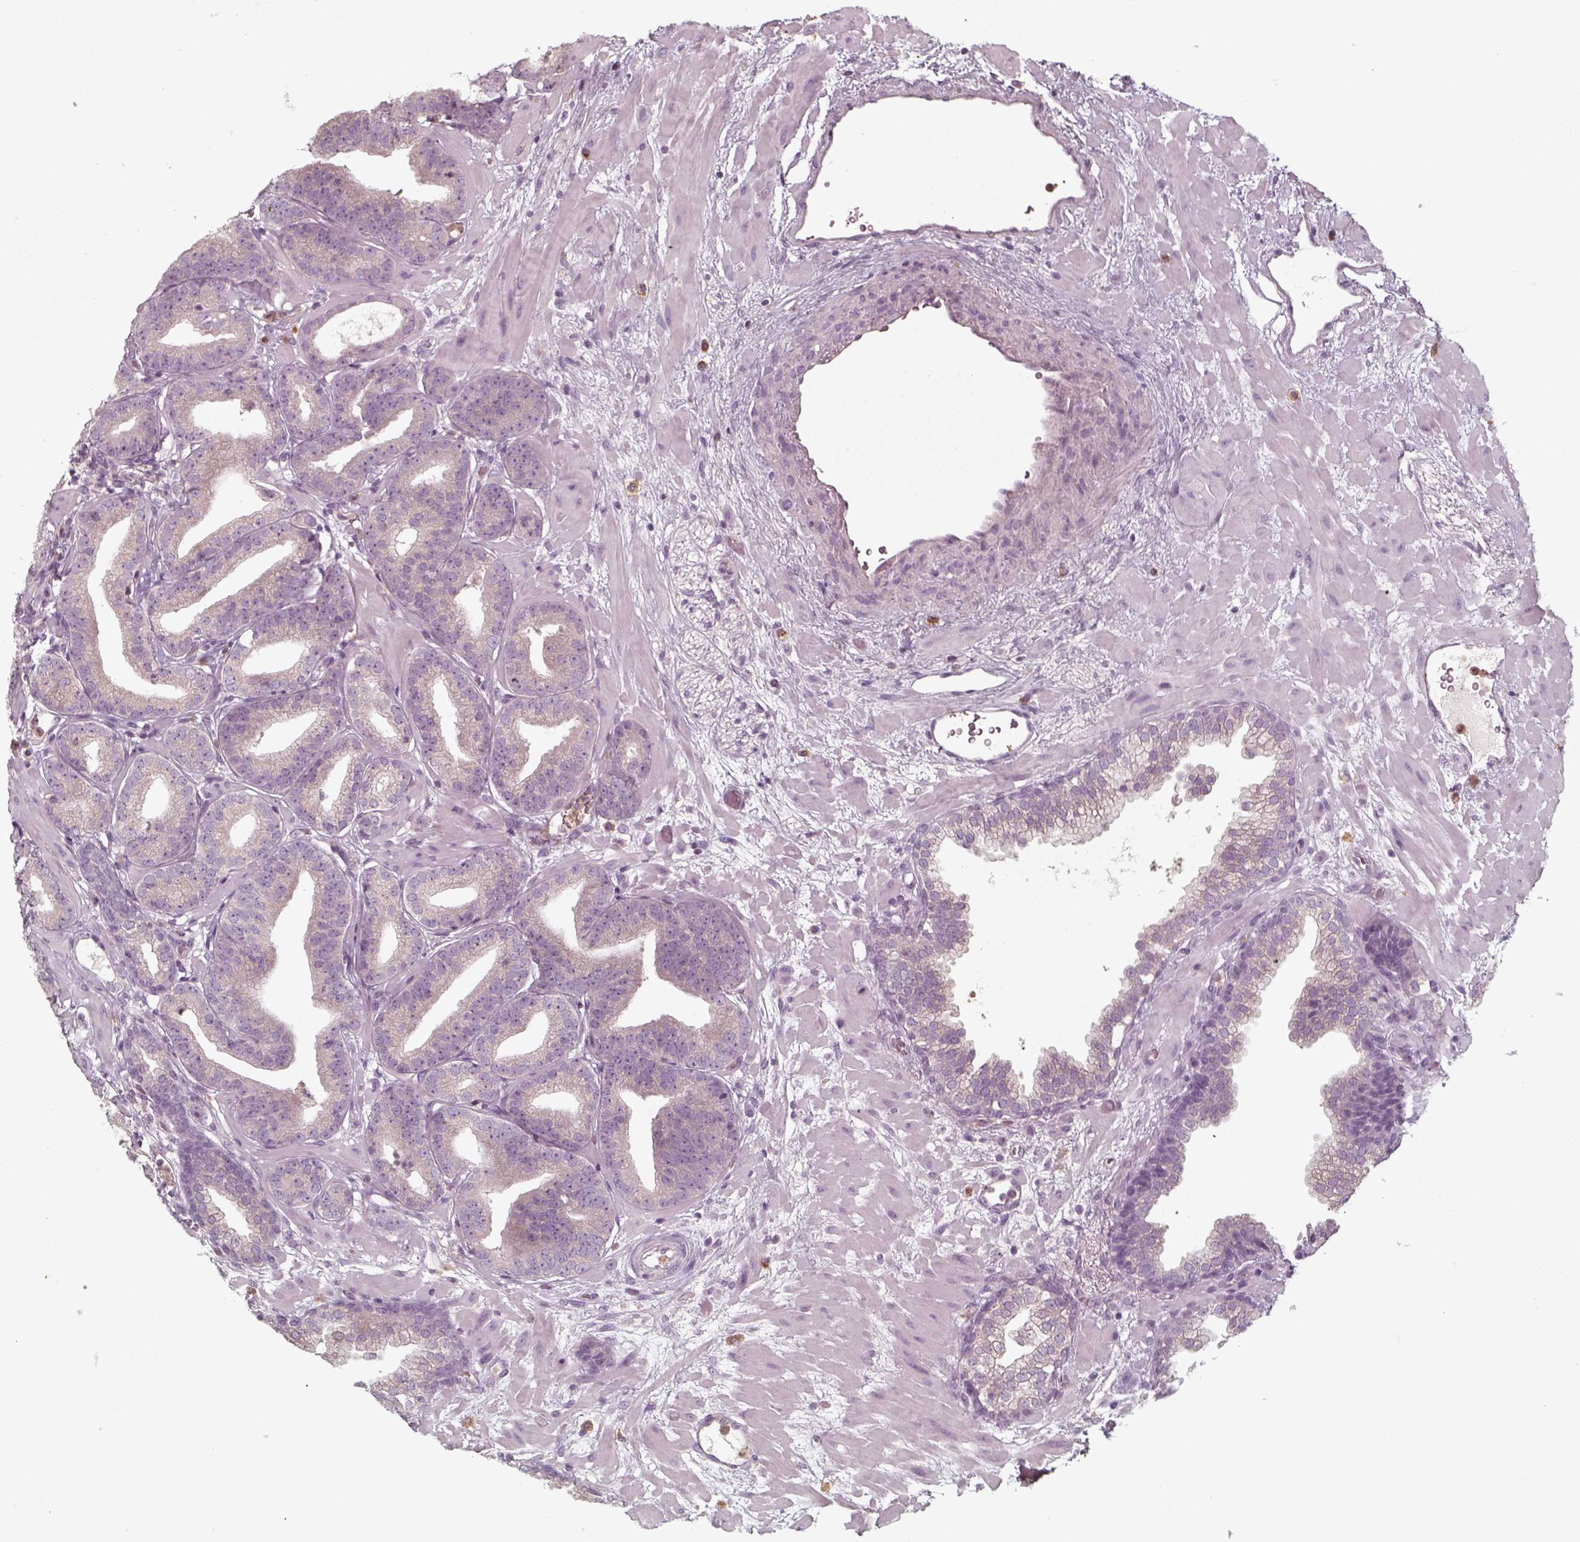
{"staining": {"intensity": "weak", "quantity": ">75%", "location": "cytoplasmic/membranous"}, "tissue": "prostate cancer", "cell_type": "Tumor cells", "image_type": "cancer", "snomed": [{"axis": "morphology", "description": "Adenocarcinoma, Low grade"}, {"axis": "topography", "description": "Prostate"}], "caption": "The histopathology image demonstrates staining of prostate adenocarcinoma (low-grade), revealing weak cytoplasmic/membranous protein expression (brown color) within tumor cells. Ihc stains the protein in brown and the nuclei are stained blue.", "gene": "UNC13D", "patient": {"sex": "male", "age": 68}}